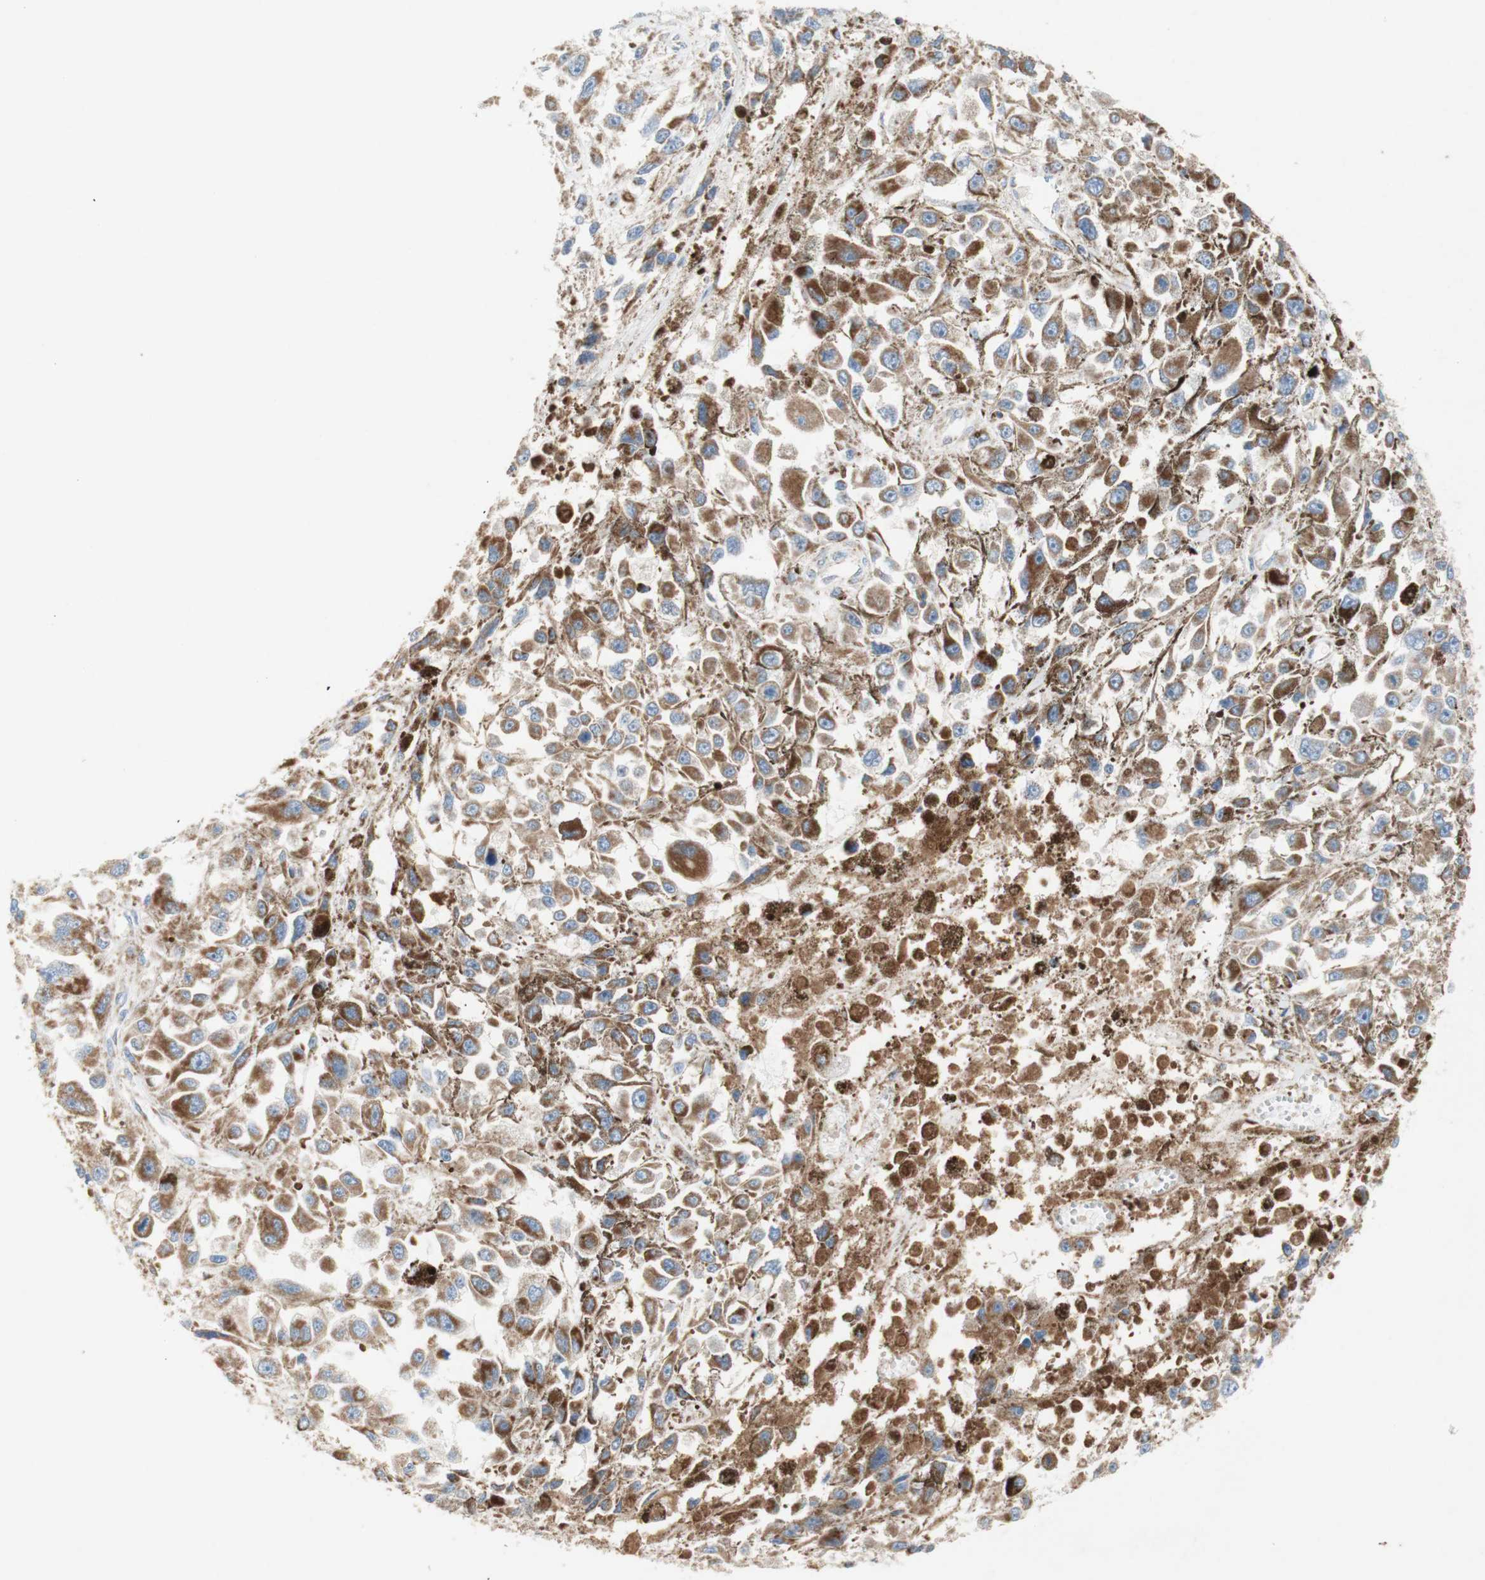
{"staining": {"intensity": "moderate", "quantity": ">75%", "location": "cytoplasmic/membranous"}, "tissue": "melanoma", "cell_type": "Tumor cells", "image_type": "cancer", "snomed": [{"axis": "morphology", "description": "Malignant melanoma, Metastatic site"}, {"axis": "topography", "description": "Lymph node"}], "caption": "Human melanoma stained with a protein marker exhibits moderate staining in tumor cells.", "gene": "SDHB", "patient": {"sex": "male", "age": 59}}